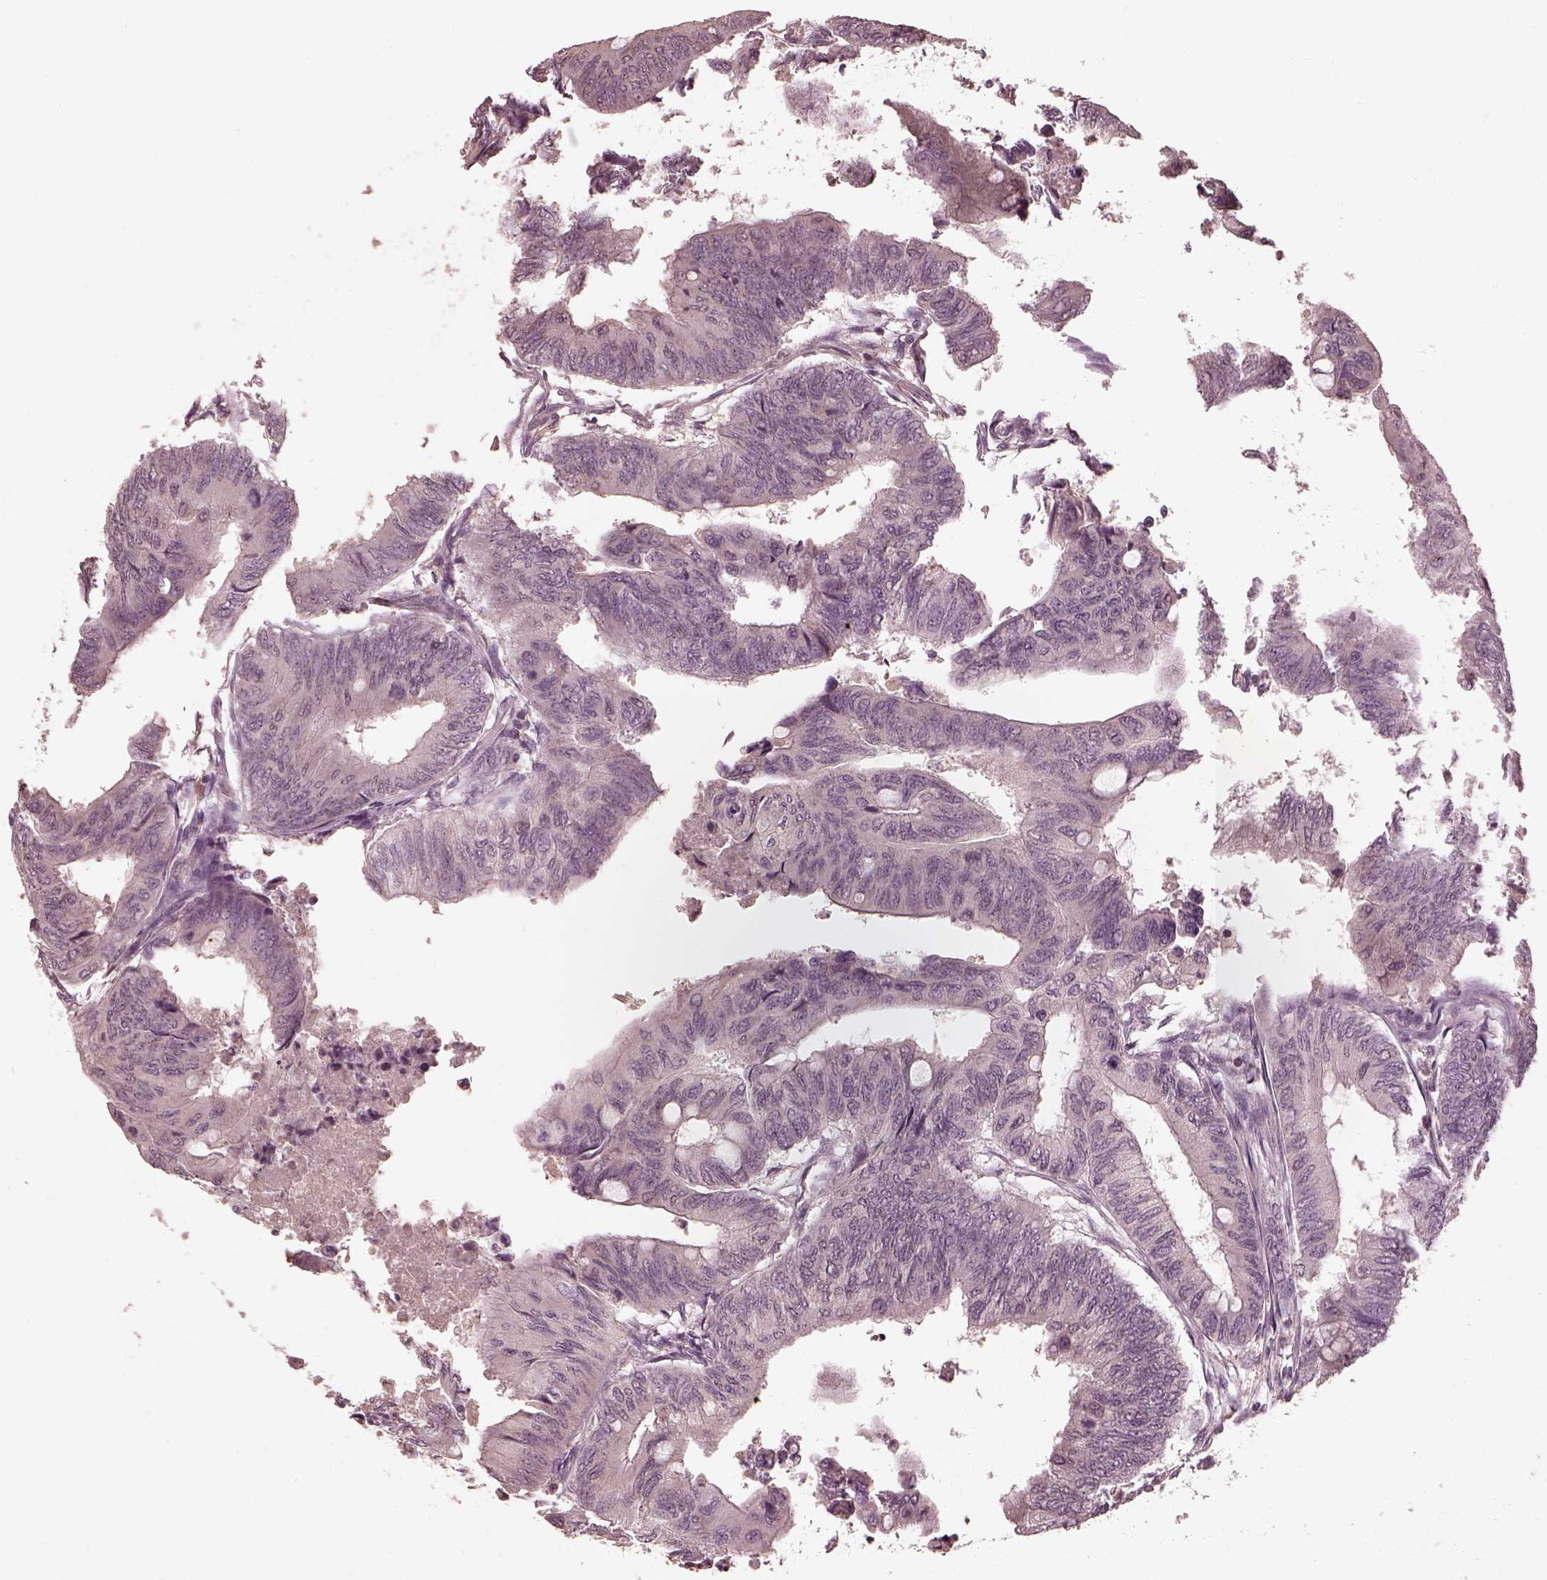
{"staining": {"intensity": "negative", "quantity": "none", "location": "none"}, "tissue": "colorectal cancer", "cell_type": "Tumor cells", "image_type": "cancer", "snomed": [{"axis": "morphology", "description": "Normal tissue, NOS"}, {"axis": "morphology", "description": "Adenocarcinoma, NOS"}, {"axis": "topography", "description": "Rectum"}, {"axis": "topography", "description": "Peripheral nerve tissue"}], "caption": "There is no significant expression in tumor cells of colorectal adenocarcinoma.", "gene": "CALR3", "patient": {"sex": "male", "age": 92}}